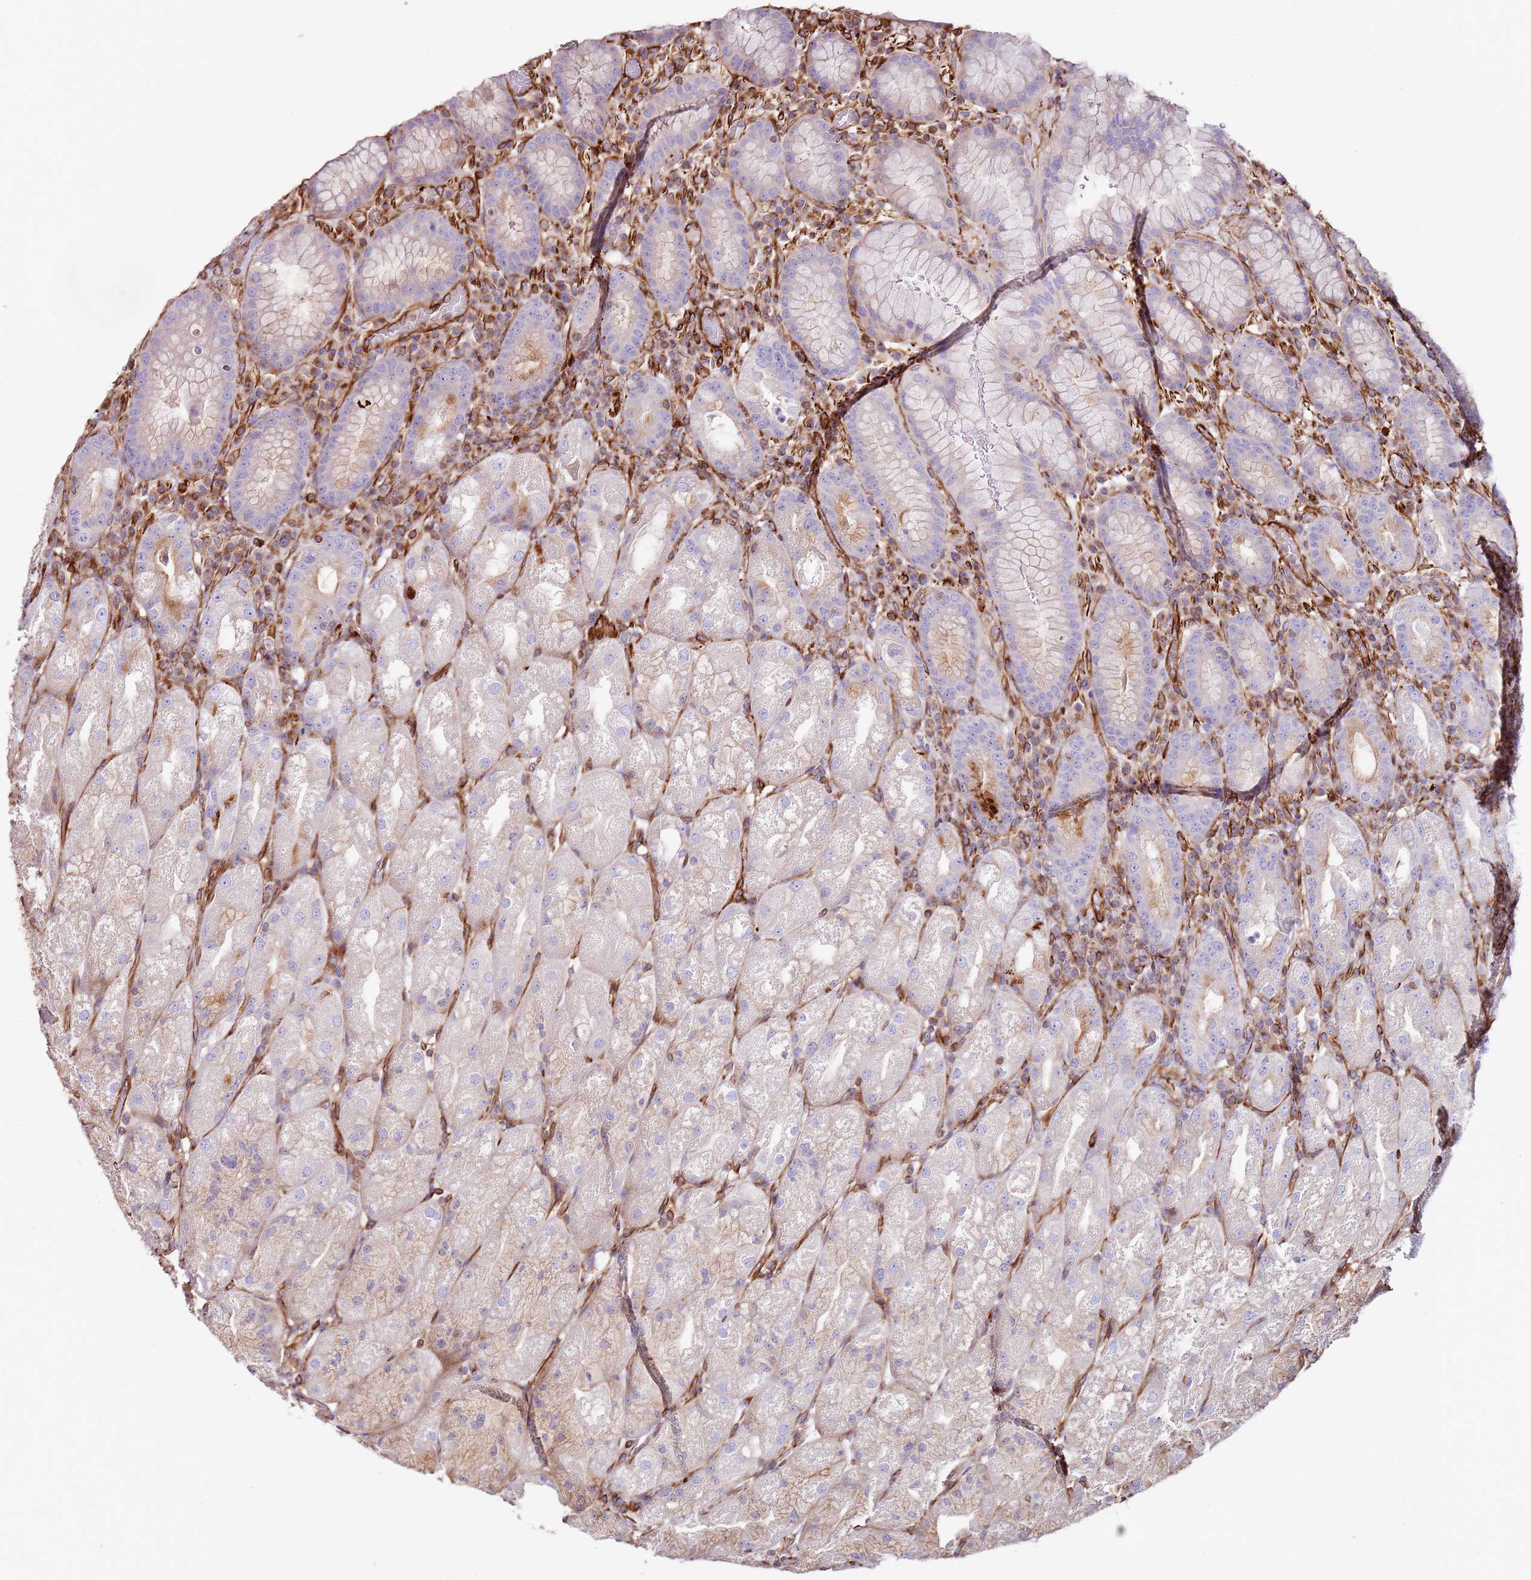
{"staining": {"intensity": "moderate", "quantity": "<25%", "location": "cytoplasmic/membranous"}, "tissue": "stomach", "cell_type": "Glandular cells", "image_type": "normal", "snomed": [{"axis": "morphology", "description": "Normal tissue, NOS"}, {"axis": "topography", "description": "Stomach, upper"}], "caption": "An immunohistochemistry (IHC) photomicrograph of benign tissue is shown. Protein staining in brown shows moderate cytoplasmic/membranous positivity in stomach within glandular cells. Immunohistochemistry stains the protein in brown and the nuclei are stained blue.", "gene": "MRGPRE", "patient": {"sex": "male", "age": 52}}